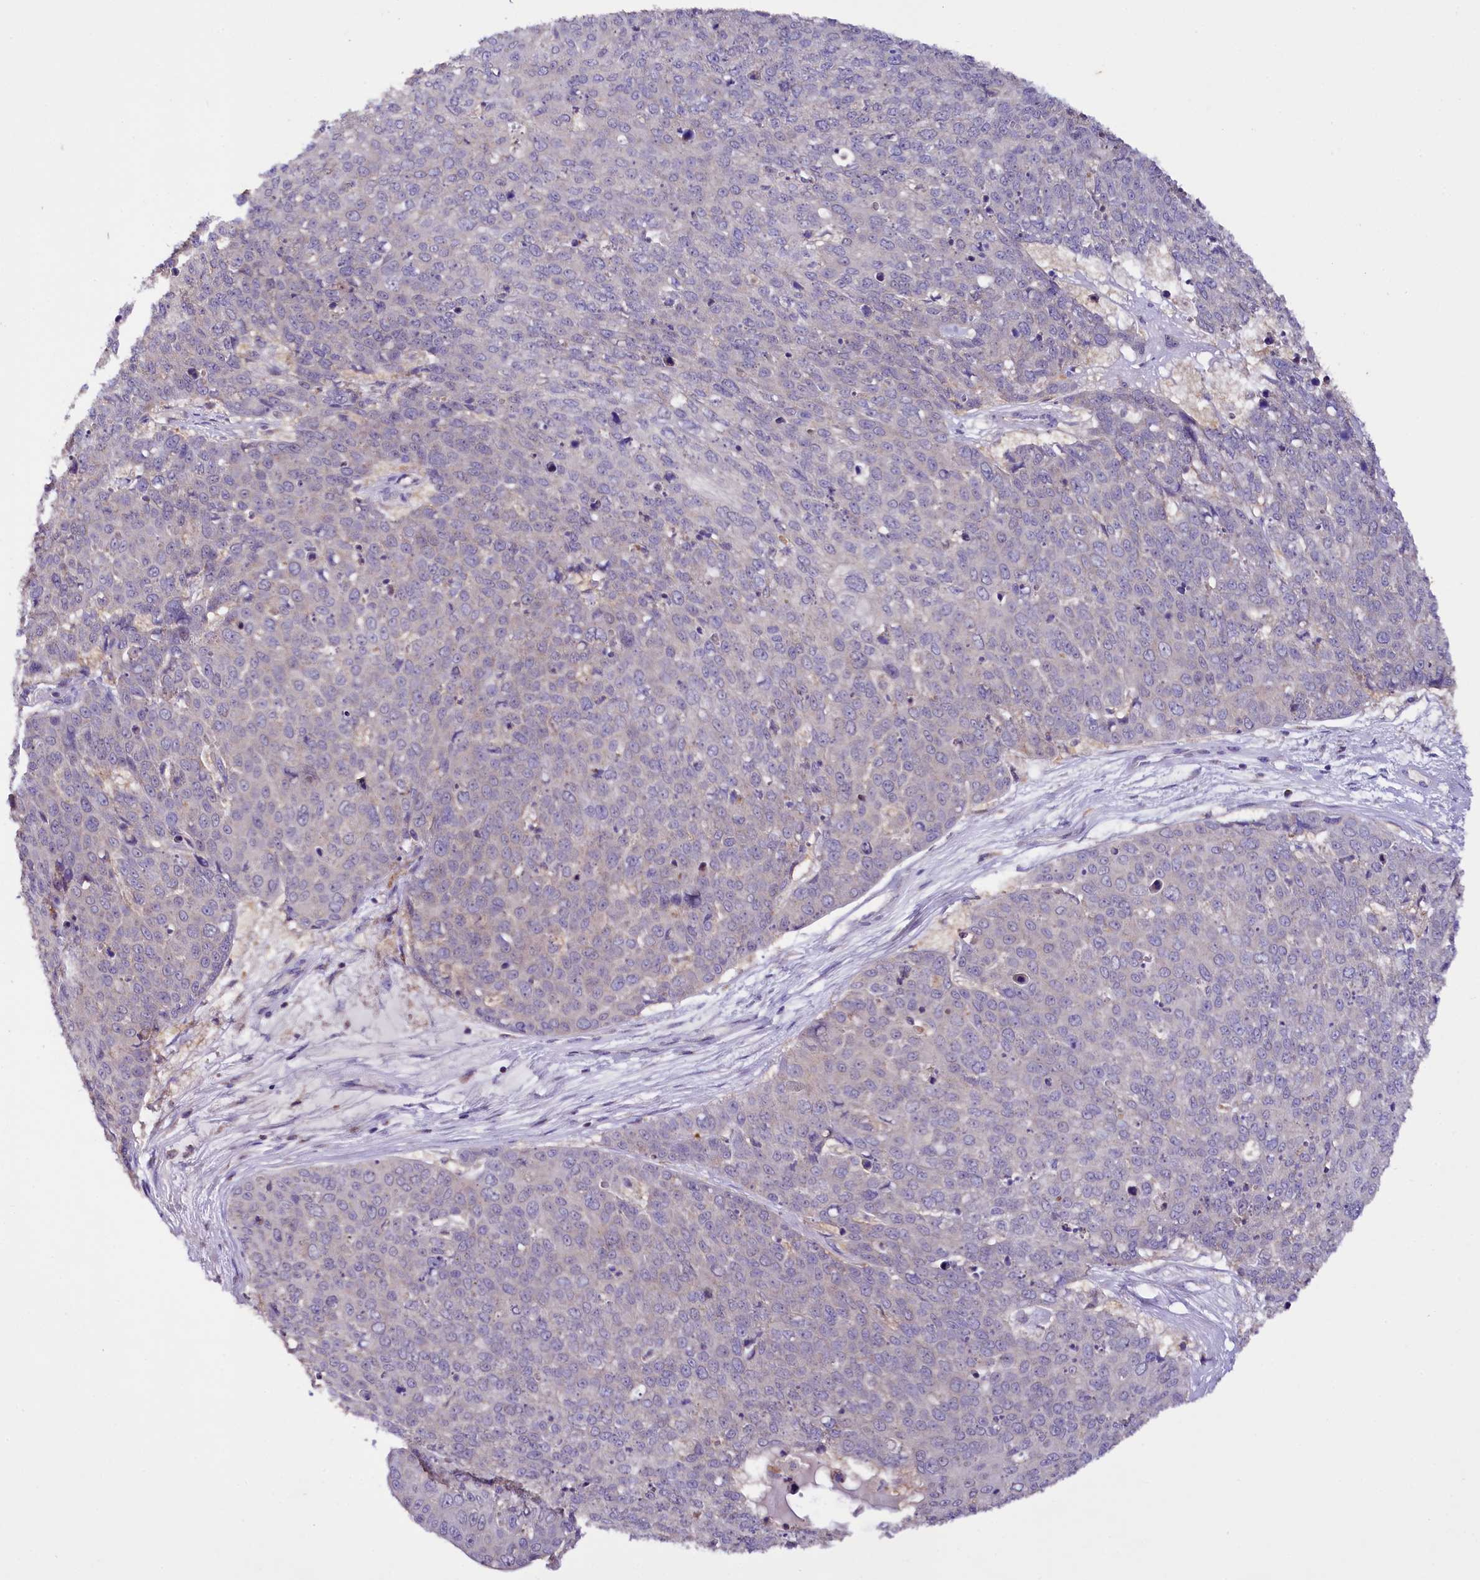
{"staining": {"intensity": "negative", "quantity": "none", "location": "none"}, "tissue": "skin cancer", "cell_type": "Tumor cells", "image_type": "cancer", "snomed": [{"axis": "morphology", "description": "Squamous cell carcinoma, NOS"}, {"axis": "topography", "description": "Skin"}], "caption": "Immunohistochemical staining of human skin cancer (squamous cell carcinoma) displays no significant expression in tumor cells.", "gene": "ZNF45", "patient": {"sex": "male", "age": 71}}